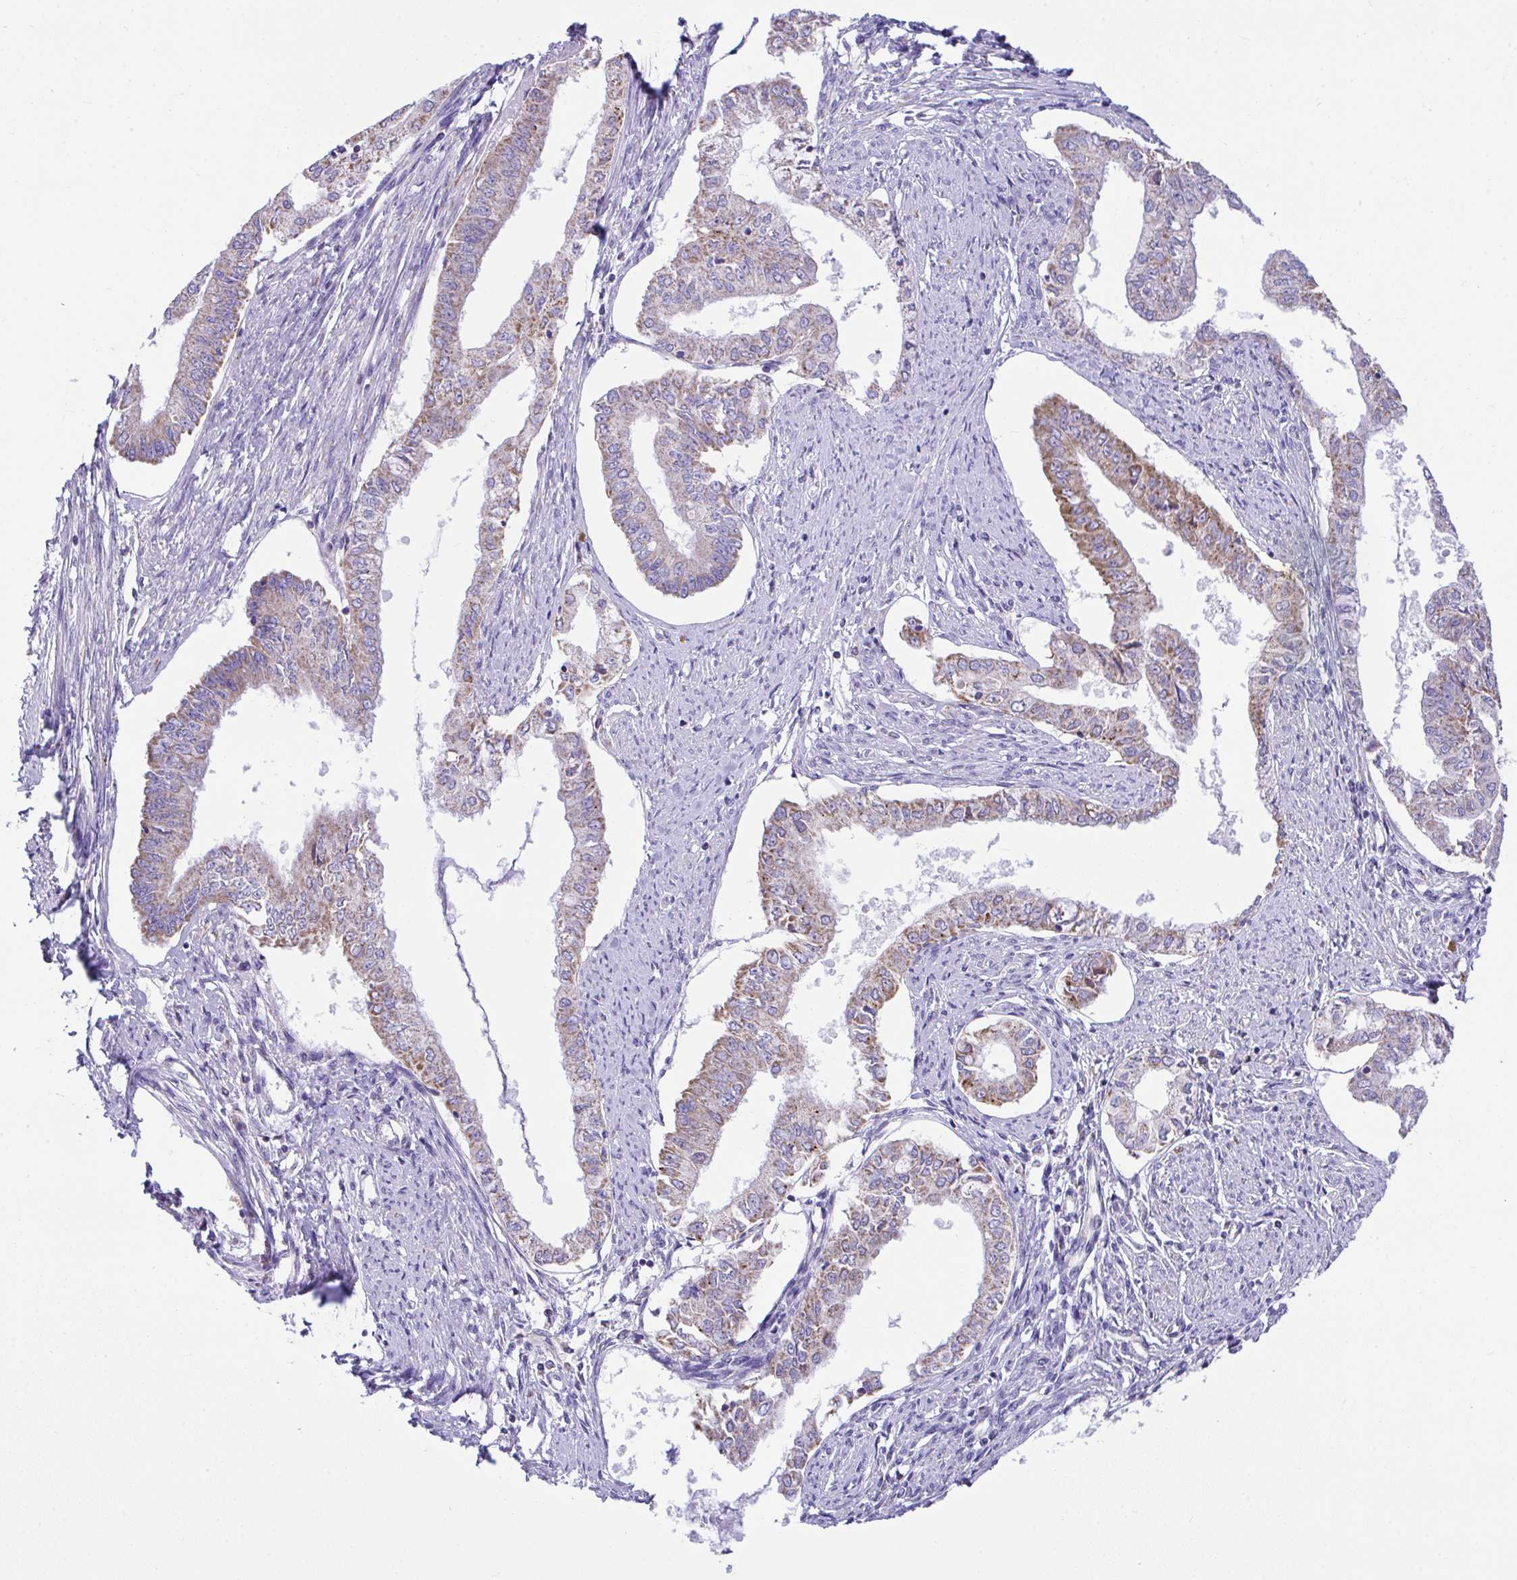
{"staining": {"intensity": "moderate", "quantity": "<25%", "location": "cytoplasmic/membranous"}, "tissue": "endometrial cancer", "cell_type": "Tumor cells", "image_type": "cancer", "snomed": [{"axis": "morphology", "description": "Adenocarcinoma, NOS"}, {"axis": "topography", "description": "Endometrium"}], "caption": "Endometrial adenocarcinoma stained with a brown dye displays moderate cytoplasmic/membranous positive staining in about <25% of tumor cells.", "gene": "NLRP8", "patient": {"sex": "female", "age": 76}}